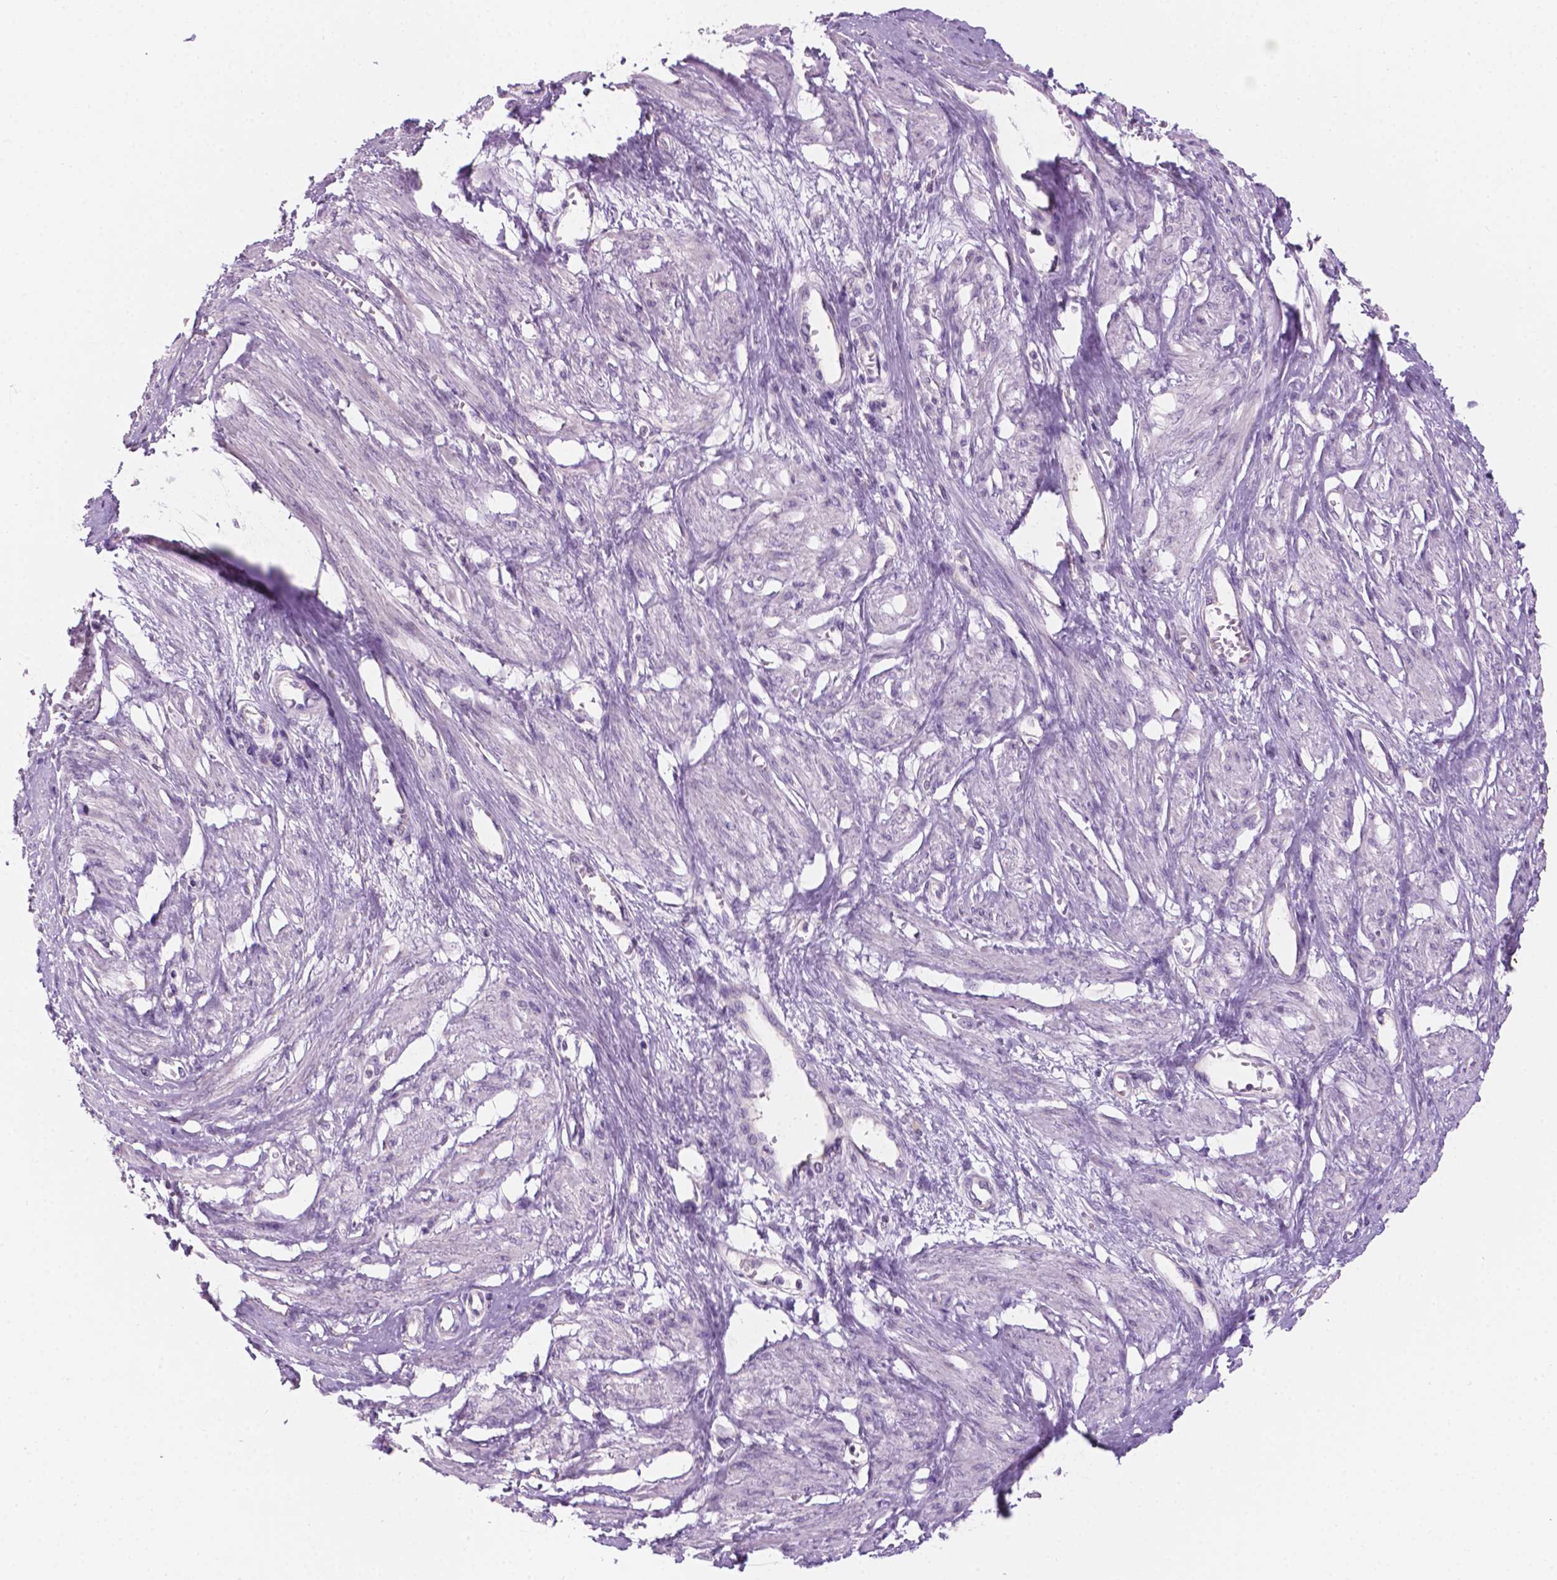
{"staining": {"intensity": "negative", "quantity": "none", "location": "none"}, "tissue": "smooth muscle", "cell_type": "Smooth muscle cells", "image_type": "normal", "snomed": [{"axis": "morphology", "description": "Normal tissue, NOS"}, {"axis": "topography", "description": "Smooth muscle"}, {"axis": "topography", "description": "Uterus"}], "caption": "A high-resolution photomicrograph shows immunohistochemistry (IHC) staining of normal smooth muscle, which shows no significant staining in smooth muscle cells.", "gene": "SBSN", "patient": {"sex": "female", "age": 39}}